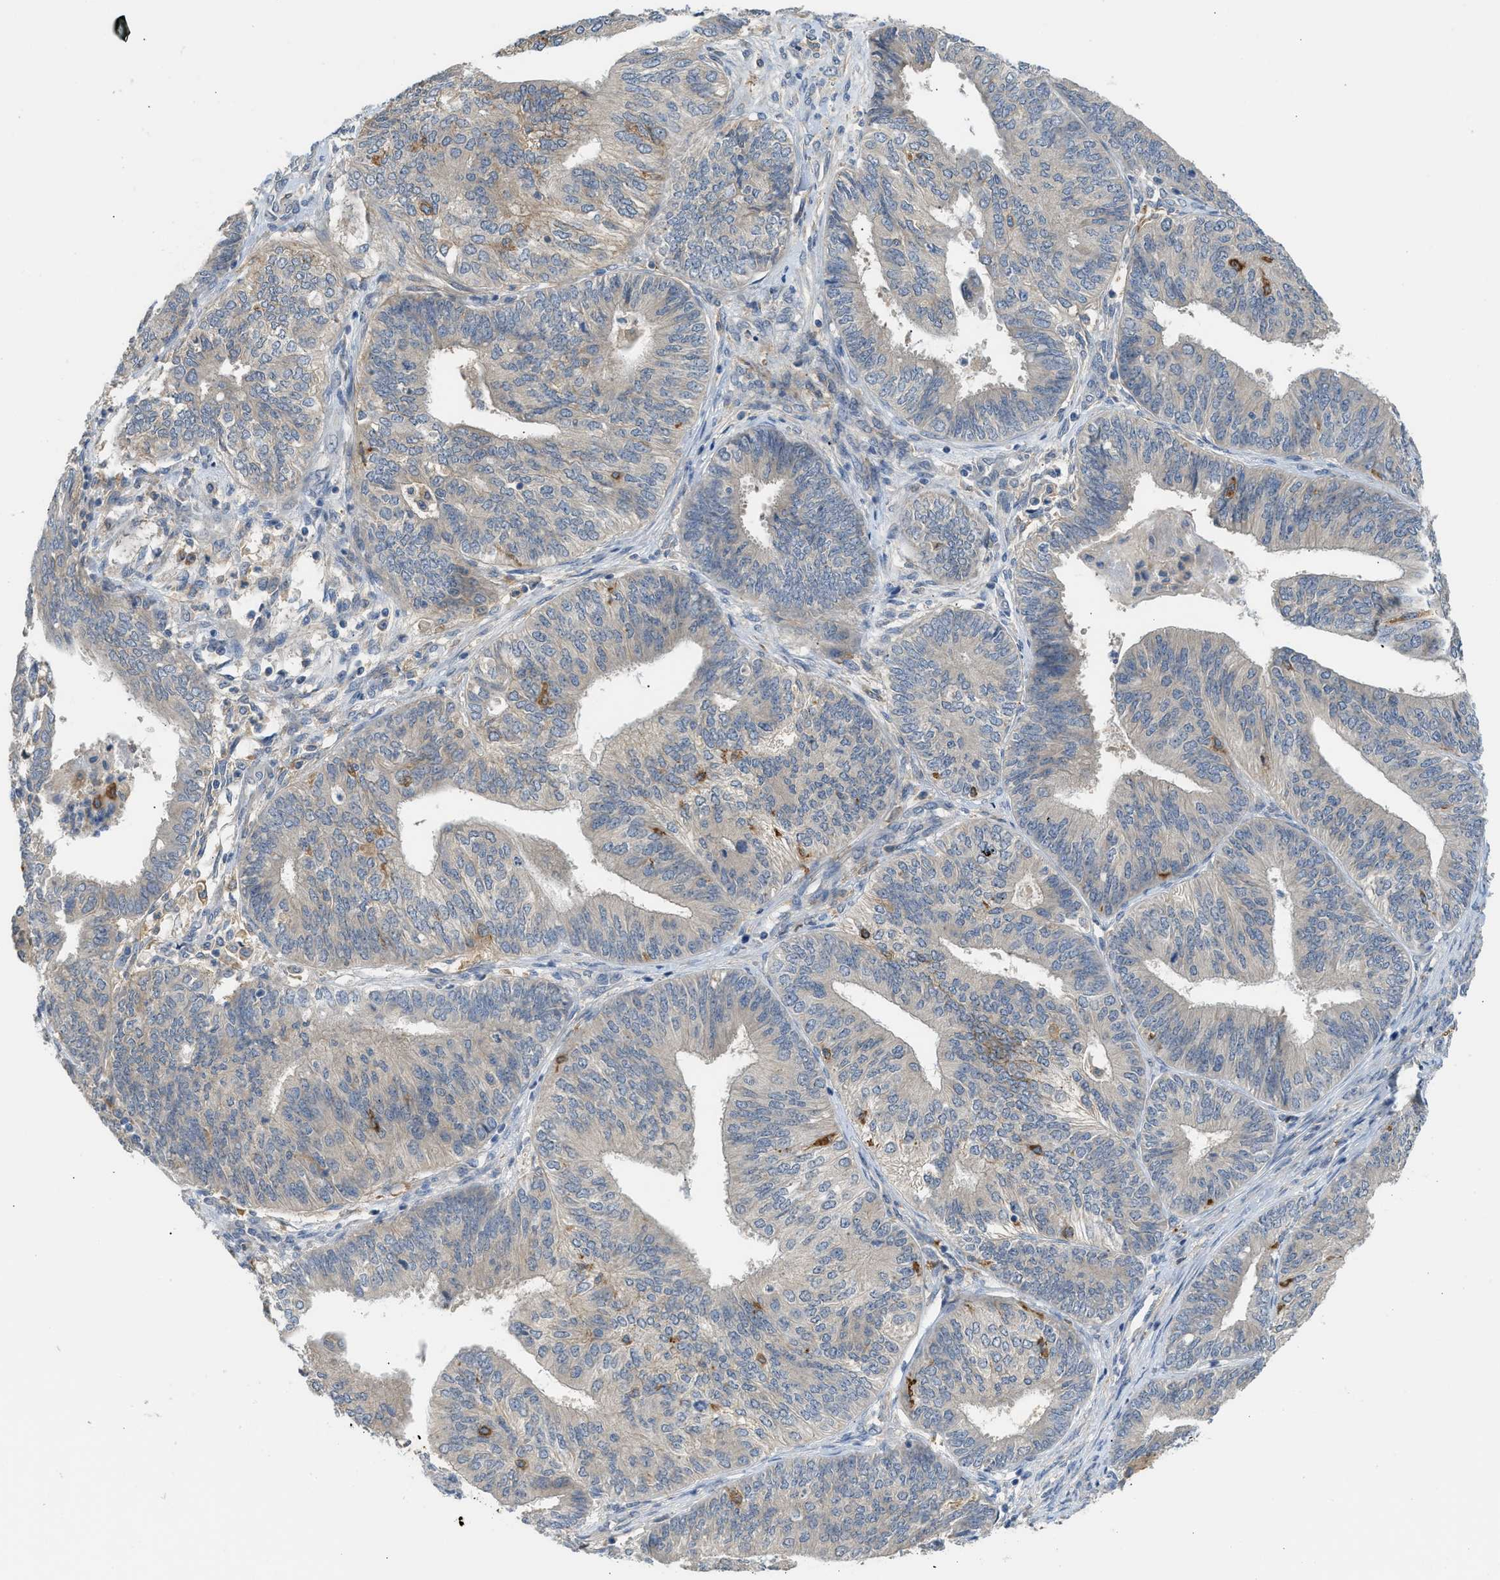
{"staining": {"intensity": "negative", "quantity": "none", "location": "none"}, "tissue": "endometrial cancer", "cell_type": "Tumor cells", "image_type": "cancer", "snomed": [{"axis": "morphology", "description": "Adenocarcinoma, NOS"}, {"axis": "topography", "description": "Endometrium"}], "caption": "A photomicrograph of adenocarcinoma (endometrial) stained for a protein shows no brown staining in tumor cells.", "gene": "RHBDF2", "patient": {"sex": "female", "age": 58}}